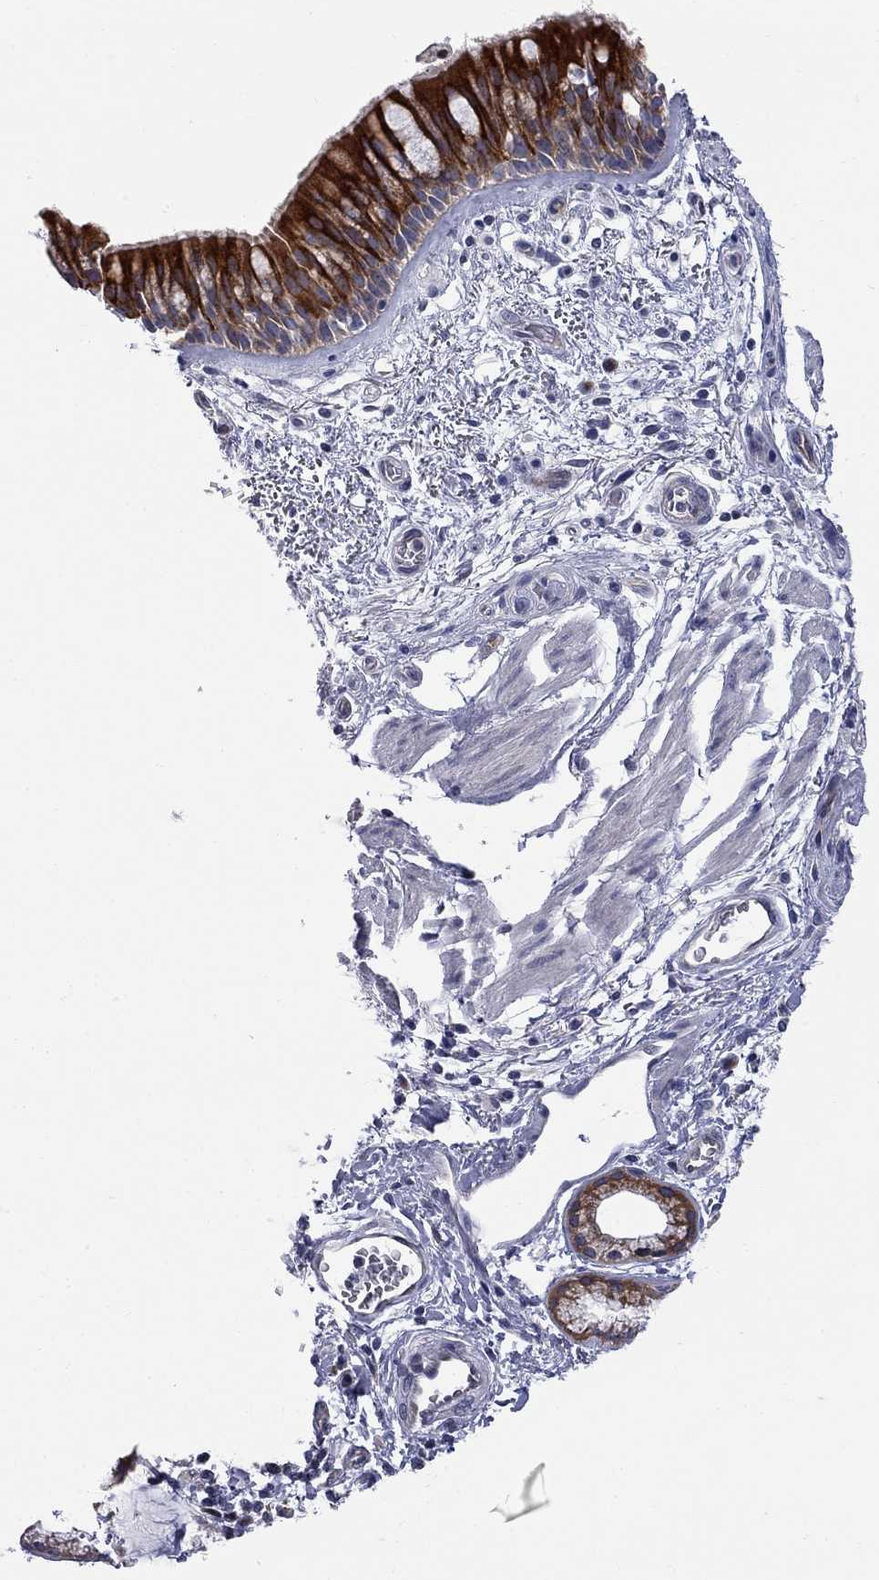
{"staining": {"intensity": "strong", "quantity": ">75%", "location": "cytoplasmic/membranous"}, "tissue": "bronchus", "cell_type": "Respiratory epithelial cells", "image_type": "normal", "snomed": [{"axis": "morphology", "description": "Normal tissue, NOS"}, {"axis": "topography", "description": "Bronchus"}, {"axis": "topography", "description": "Lung"}], "caption": "Bronchus stained with IHC exhibits strong cytoplasmic/membranous positivity in approximately >75% of respiratory epithelial cells. Nuclei are stained in blue.", "gene": "ENSG00000255639", "patient": {"sex": "female", "age": 57}}